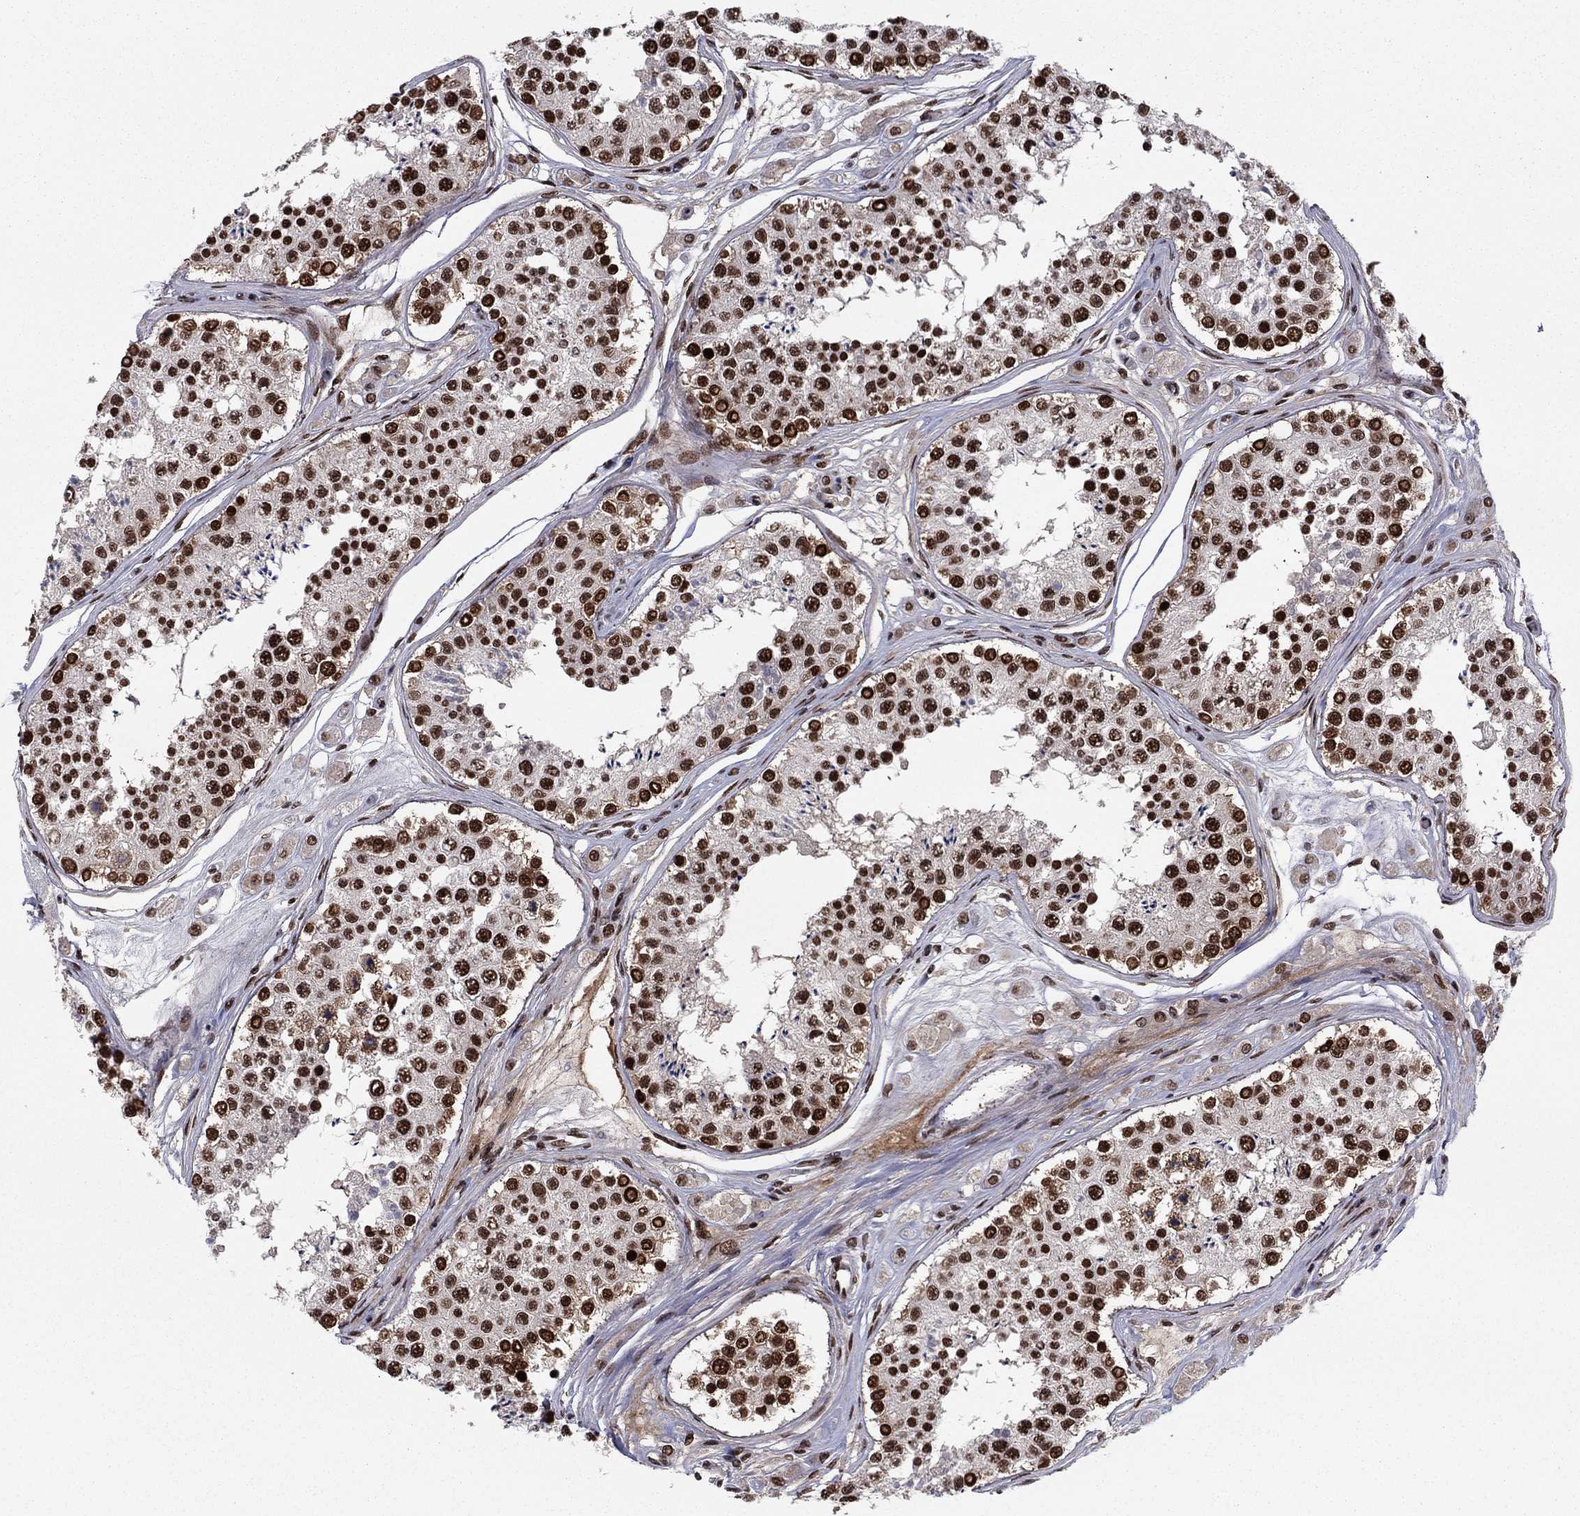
{"staining": {"intensity": "strong", "quantity": ">75%", "location": "nuclear"}, "tissue": "testis", "cell_type": "Cells in seminiferous ducts", "image_type": "normal", "snomed": [{"axis": "morphology", "description": "Normal tissue, NOS"}, {"axis": "topography", "description": "Testis"}], "caption": "Immunohistochemical staining of normal human testis shows high levels of strong nuclear staining in approximately >75% of cells in seminiferous ducts.", "gene": "USP54", "patient": {"sex": "male", "age": 25}}